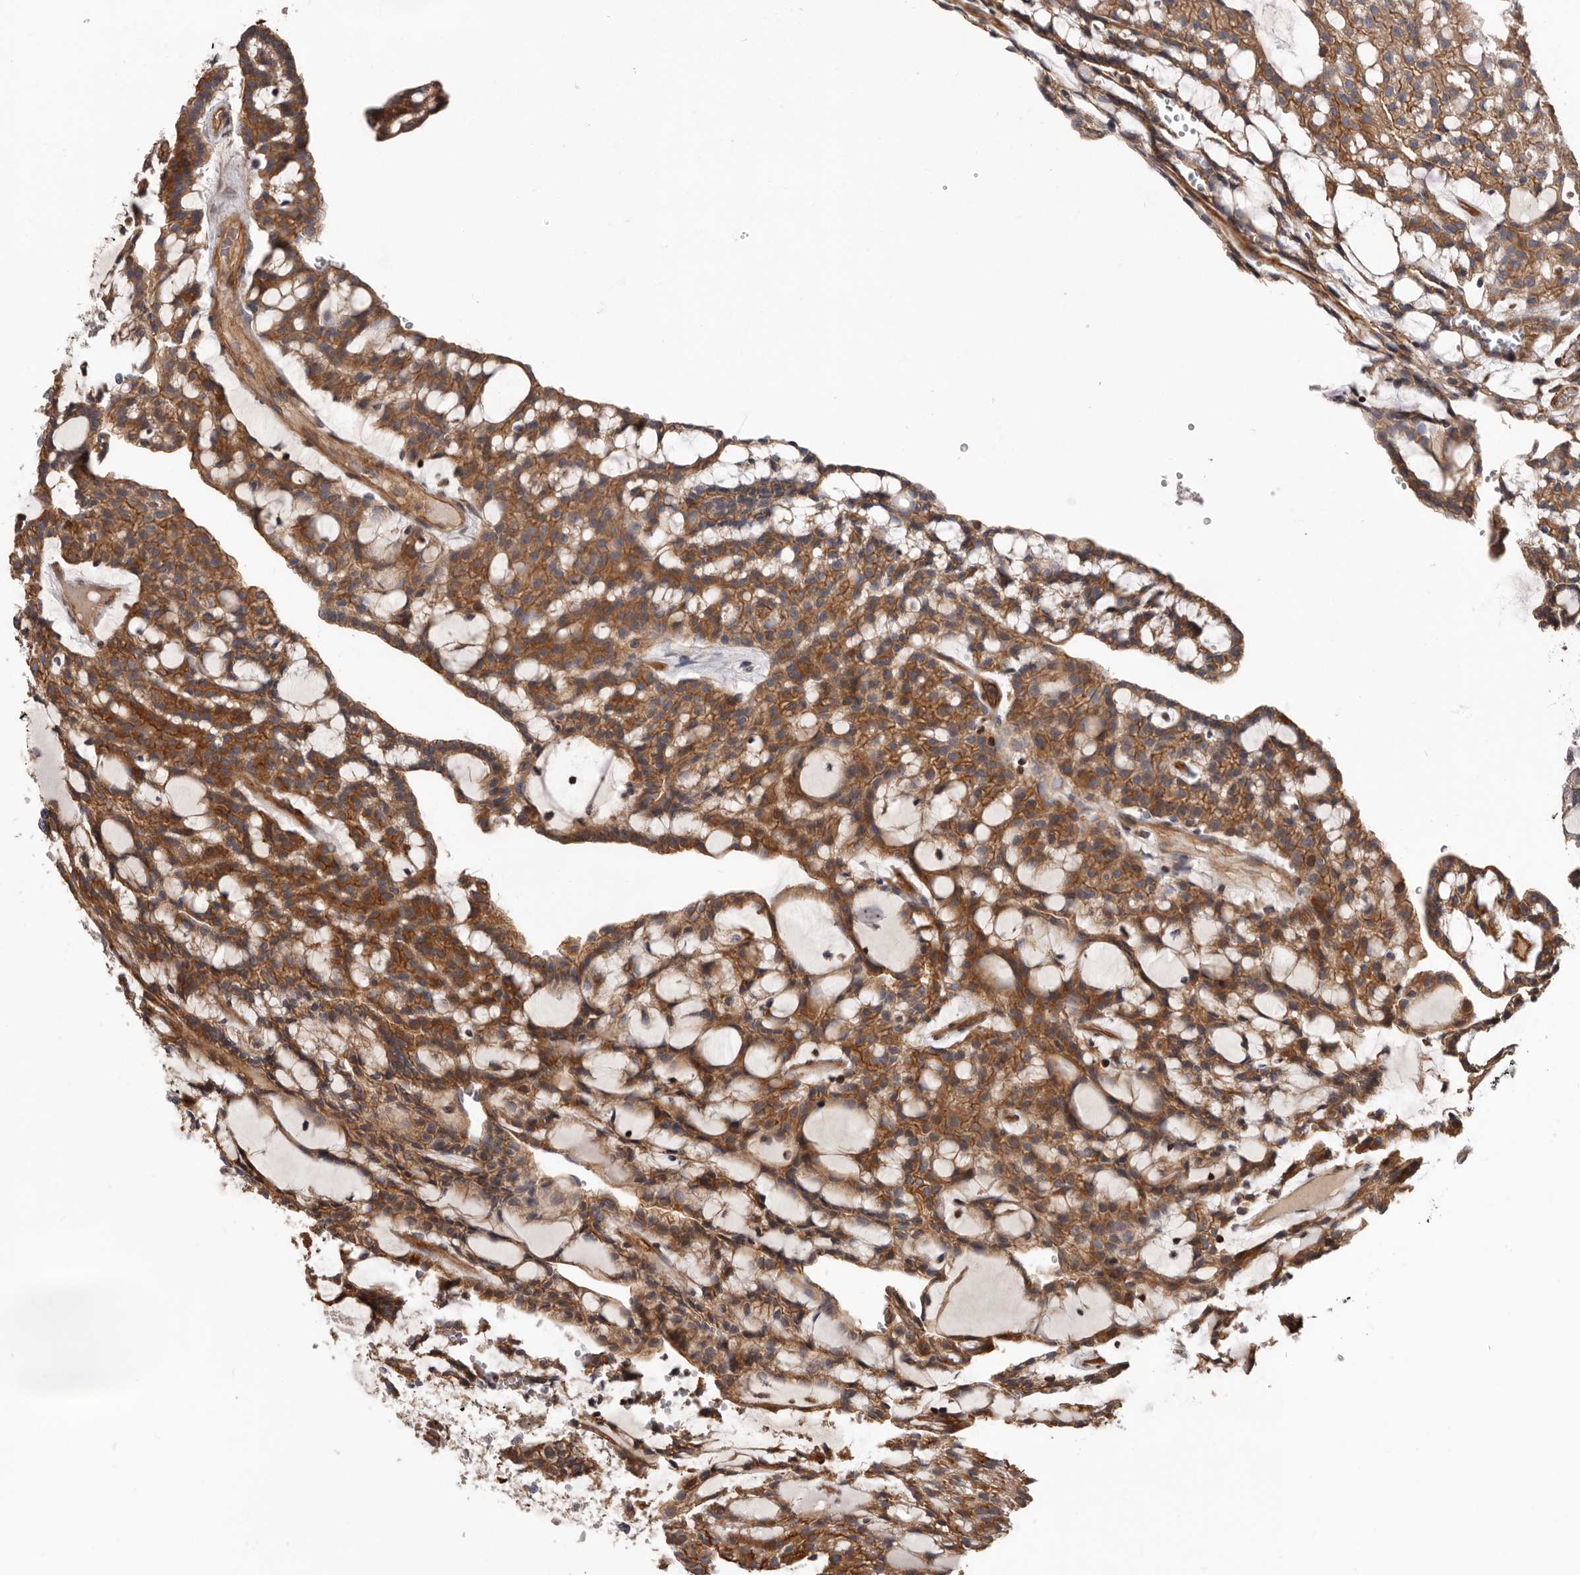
{"staining": {"intensity": "moderate", "quantity": ">75%", "location": "cytoplasmic/membranous"}, "tissue": "renal cancer", "cell_type": "Tumor cells", "image_type": "cancer", "snomed": [{"axis": "morphology", "description": "Adenocarcinoma, NOS"}, {"axis": "topography", "description": "Kidney"}], "caption": "Immunohistochemistry histopathology image of renal adenocarcinoma stained for a protein (brown), which demonstrates medium levels of moderate cytoplasmic/membranous positivity in approximately >75% of tumor cells.", "gene": "PNRC2", "patient": {"sex": "male", "age": 63}}